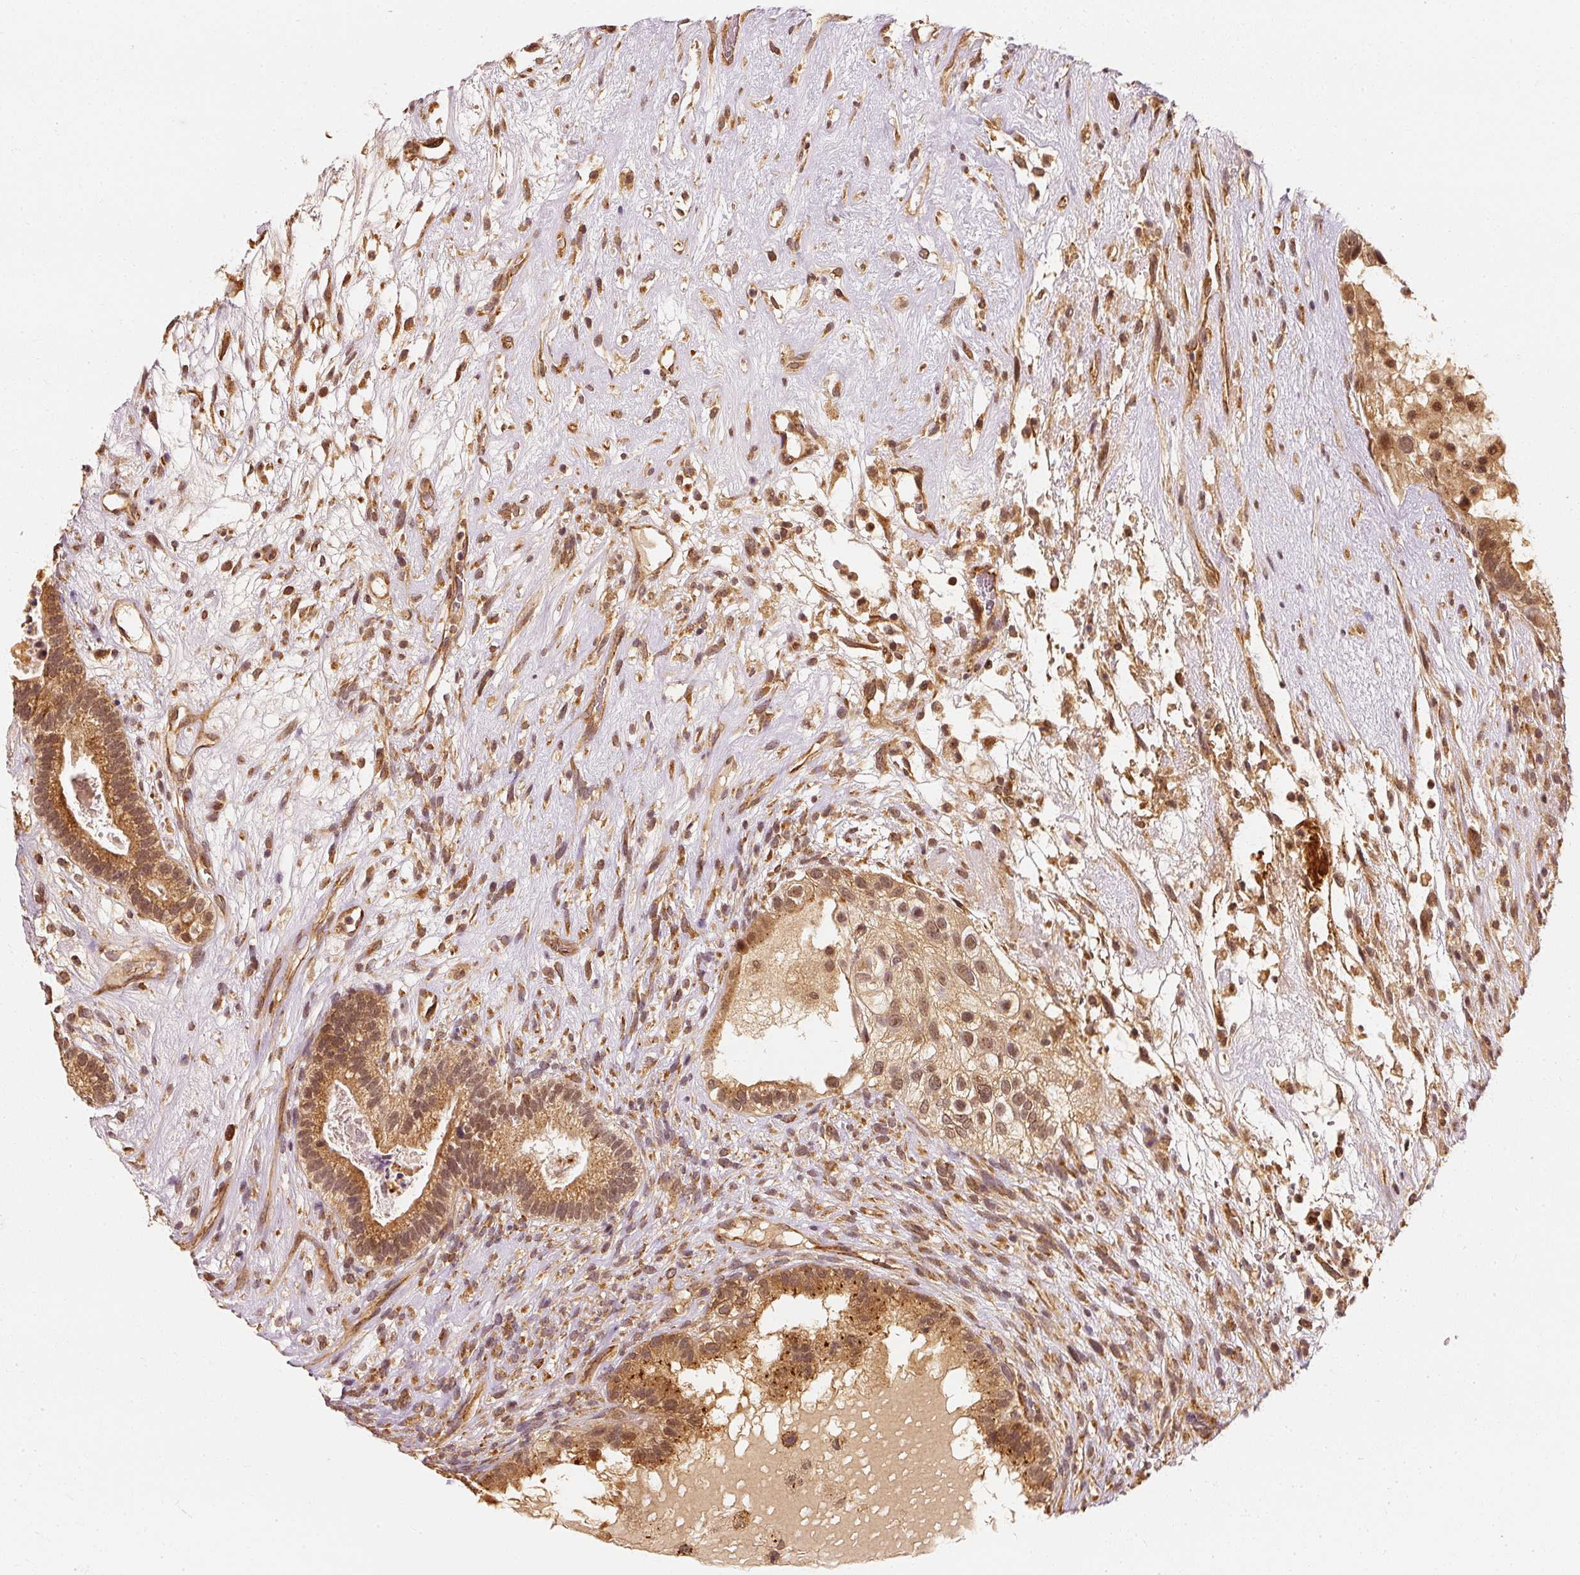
{"staining": {"intensity": "strong", "quantity": ">75%", "location": "cytoplasmic/membranous"}, "tissue": "testis cancer", "cell_type": "Tumor cells", "image_type": "cancer", "snomed": [{"axis": "morphology", "description": "Seminoma, NOS"}, {"axis": "morphology", "description": "Carcinoma, Embryonal, NOS"}, {"axis": "topography", "description": "Testis"}], "caption": "A high amount of strong cytoplasmic/membranous positivity is identified in about >75% of tumor cells in testis cancer (seminoma) tissue.", "gene": "EEF1A2", "patient": {"sex": "male", "age": 41}}